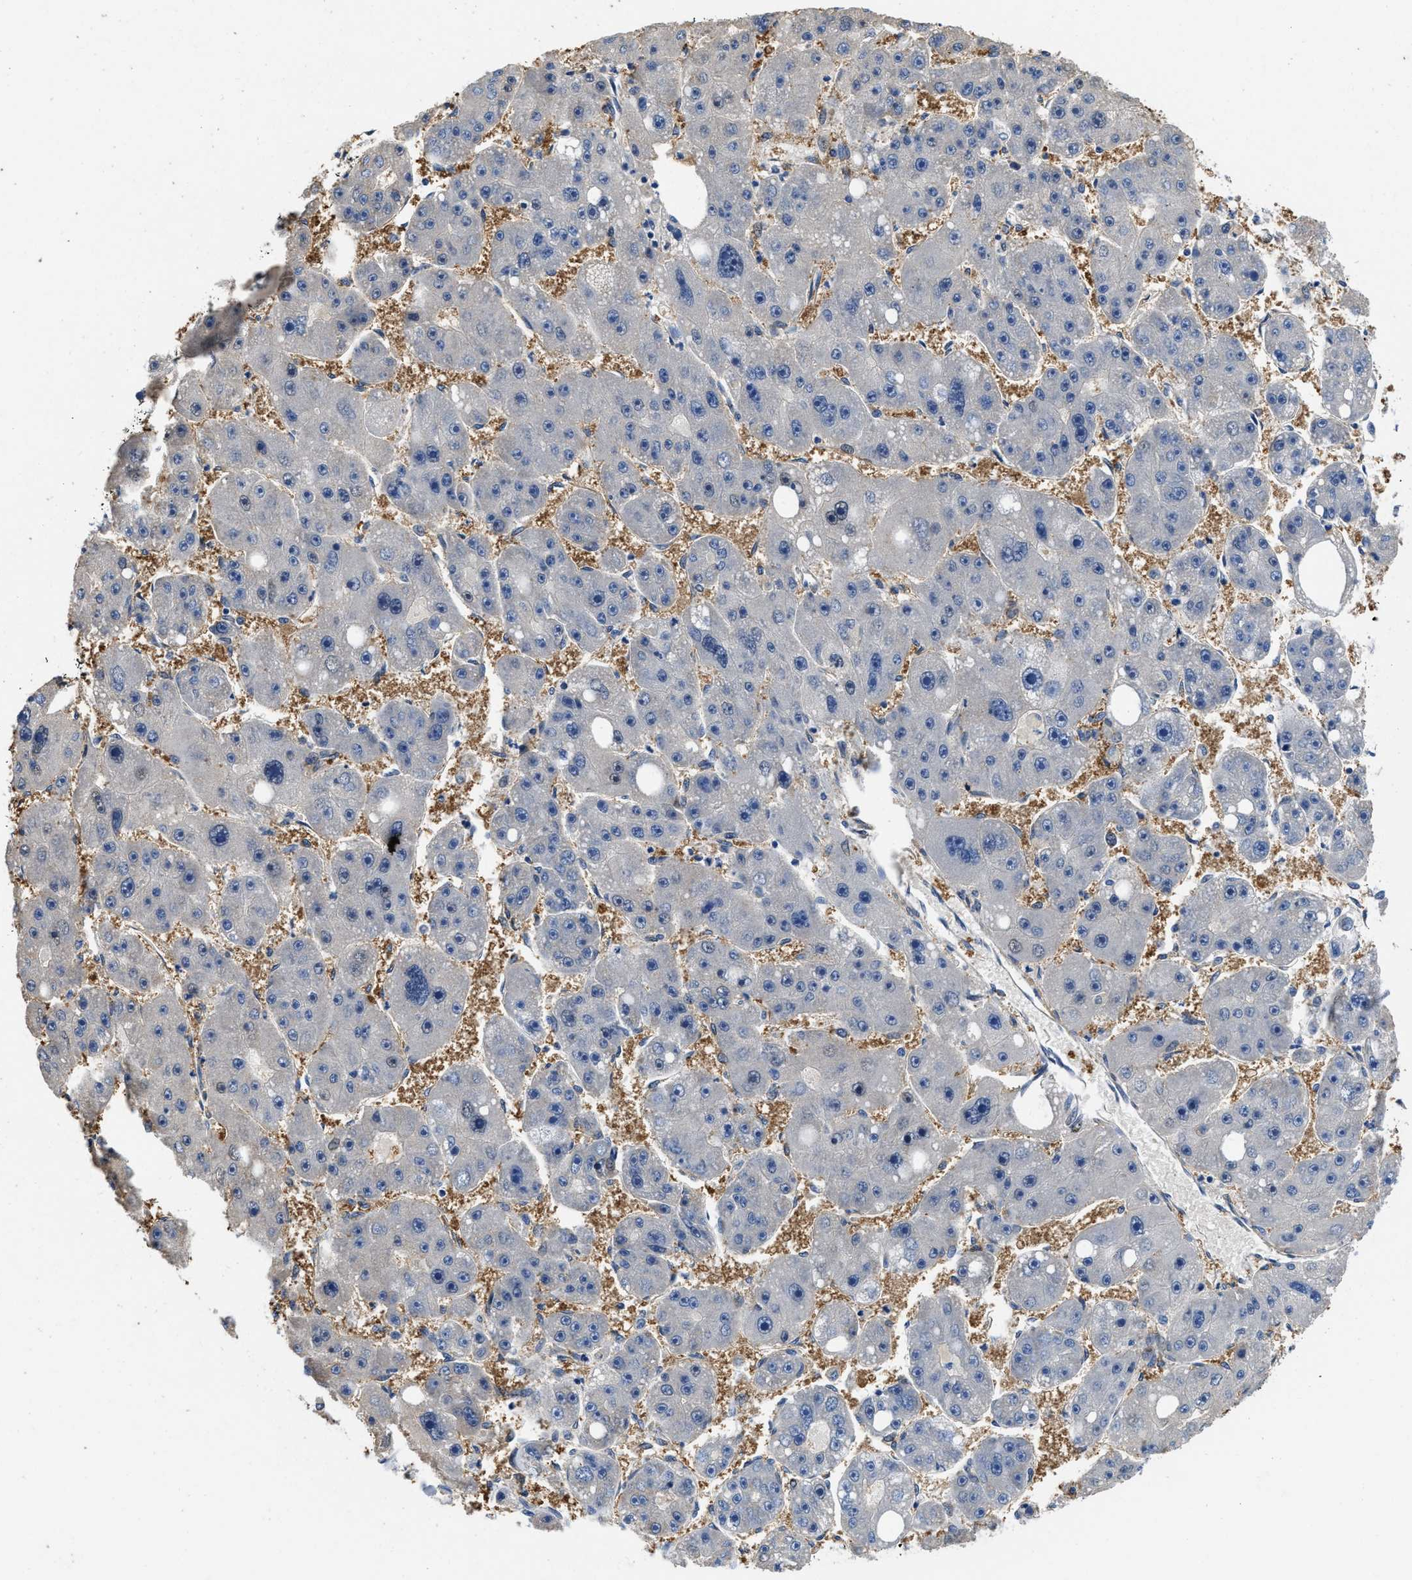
{"staining": {"intensity": "negative", "quantity": "none", "location": "none"}, "tissue": "liver cancer", "cell_type": "Tumor cells", "image_type": "cancer", "snomed": [{"axis": "morphology", "description": "Carcinoma, Hepatocellular, NOS"}, {"axis": "topography", "description": "Liver"}], "caption": "Immunohistochemical staining of human liver cancer (hepatocellular carcinoma) displays no significant positivity in tumor cells.", "gene": "RAPH1", "patient": {"sex": "female", "age": 61}}